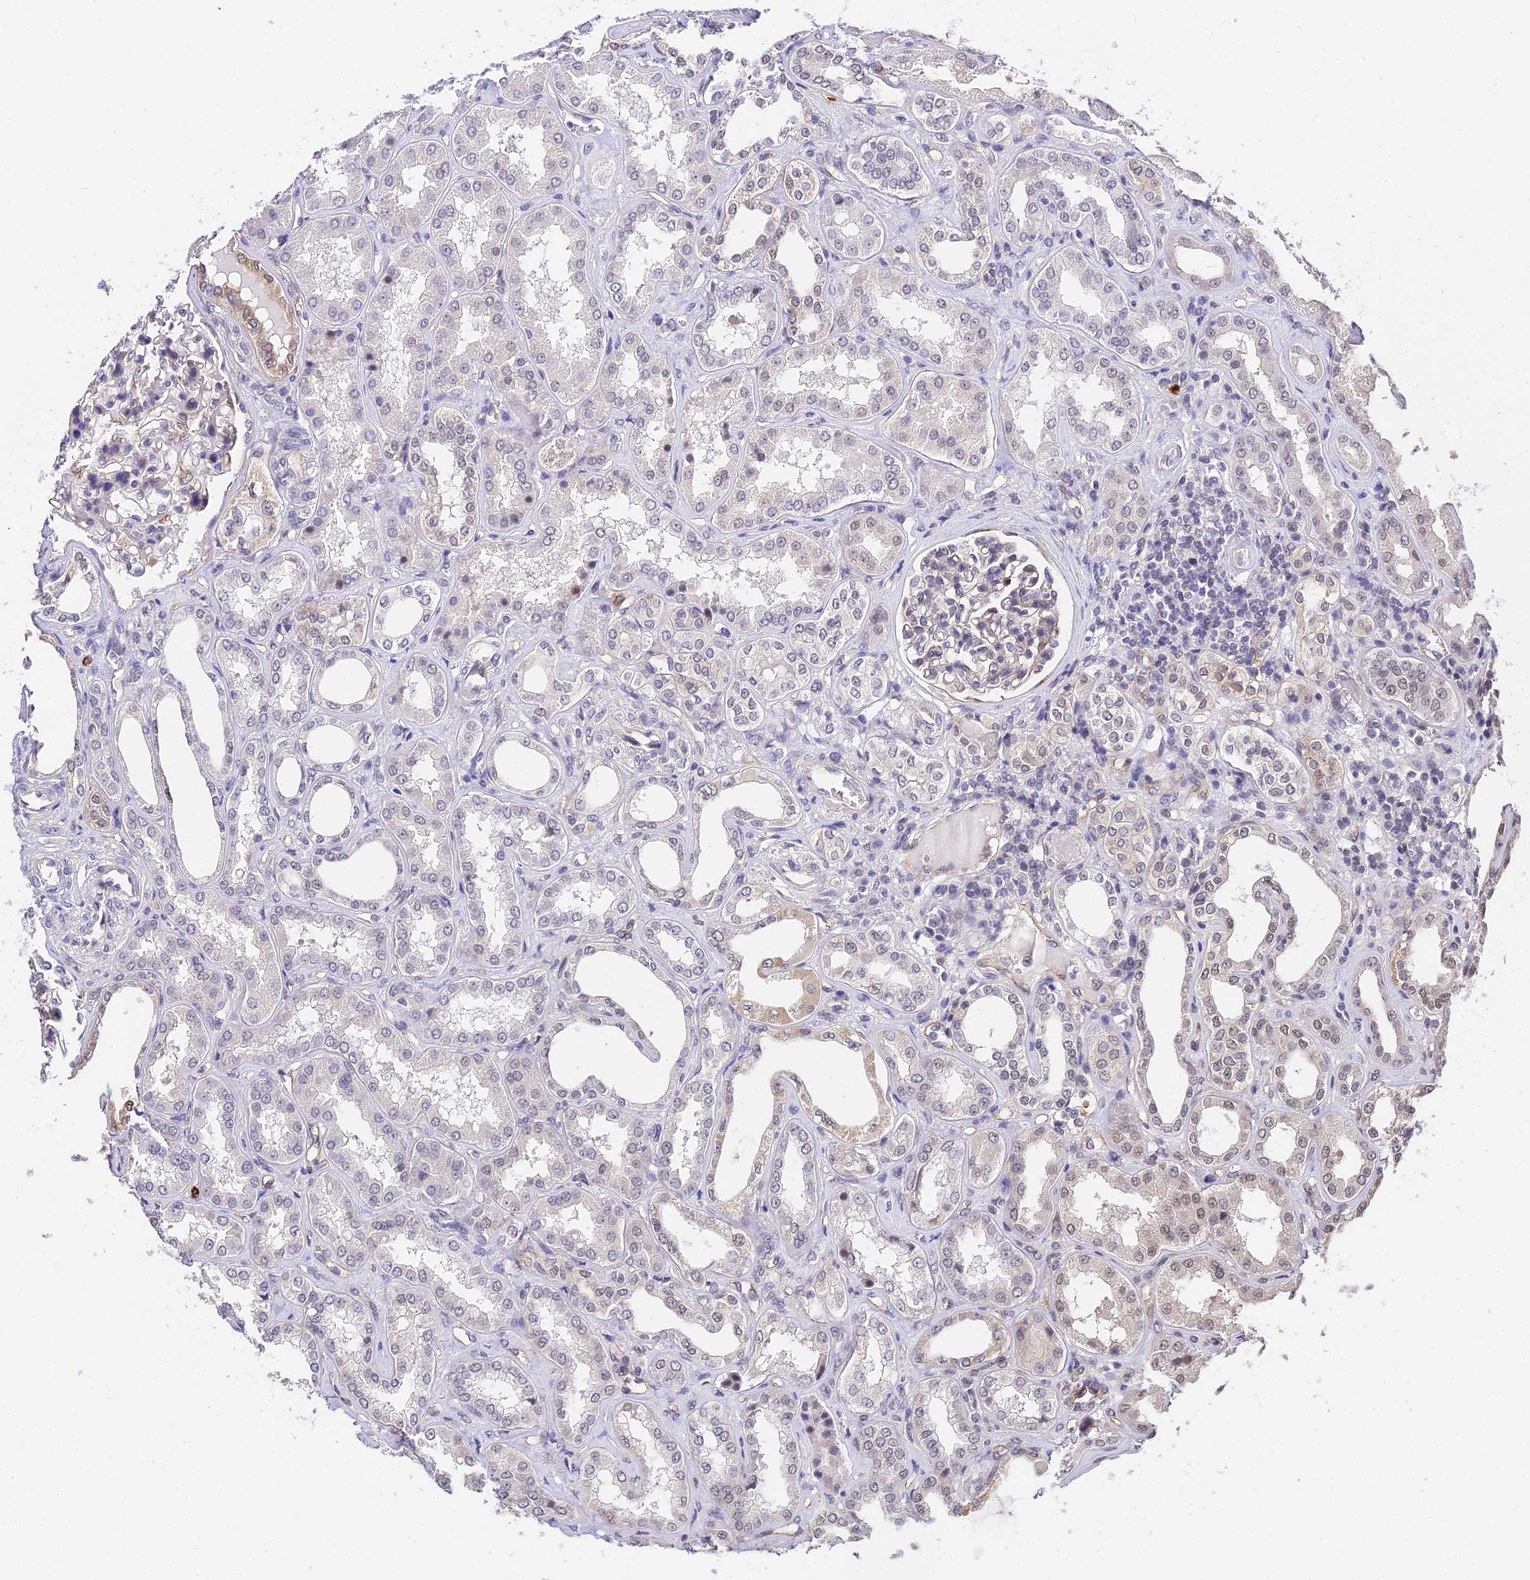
{"staining": {"intensity": "weak", "quantity": "25%-75%", "location": "nuclear"}, "tissue": "kidney", "cell_type": "Cells in glomeruli", "image_type": "normal", "snomed": [{"axis": "morphology", "description": "Normal tissue, NOS"}, {"axis": "topography", "description": "Kidney"}], "caption": "Kidney stained with IHC displays weak nuclear expression in about 25%-75% of cells in glomeruli.", "gene": "POLR2I", "patient": {"sex": "female", "age": 56}}